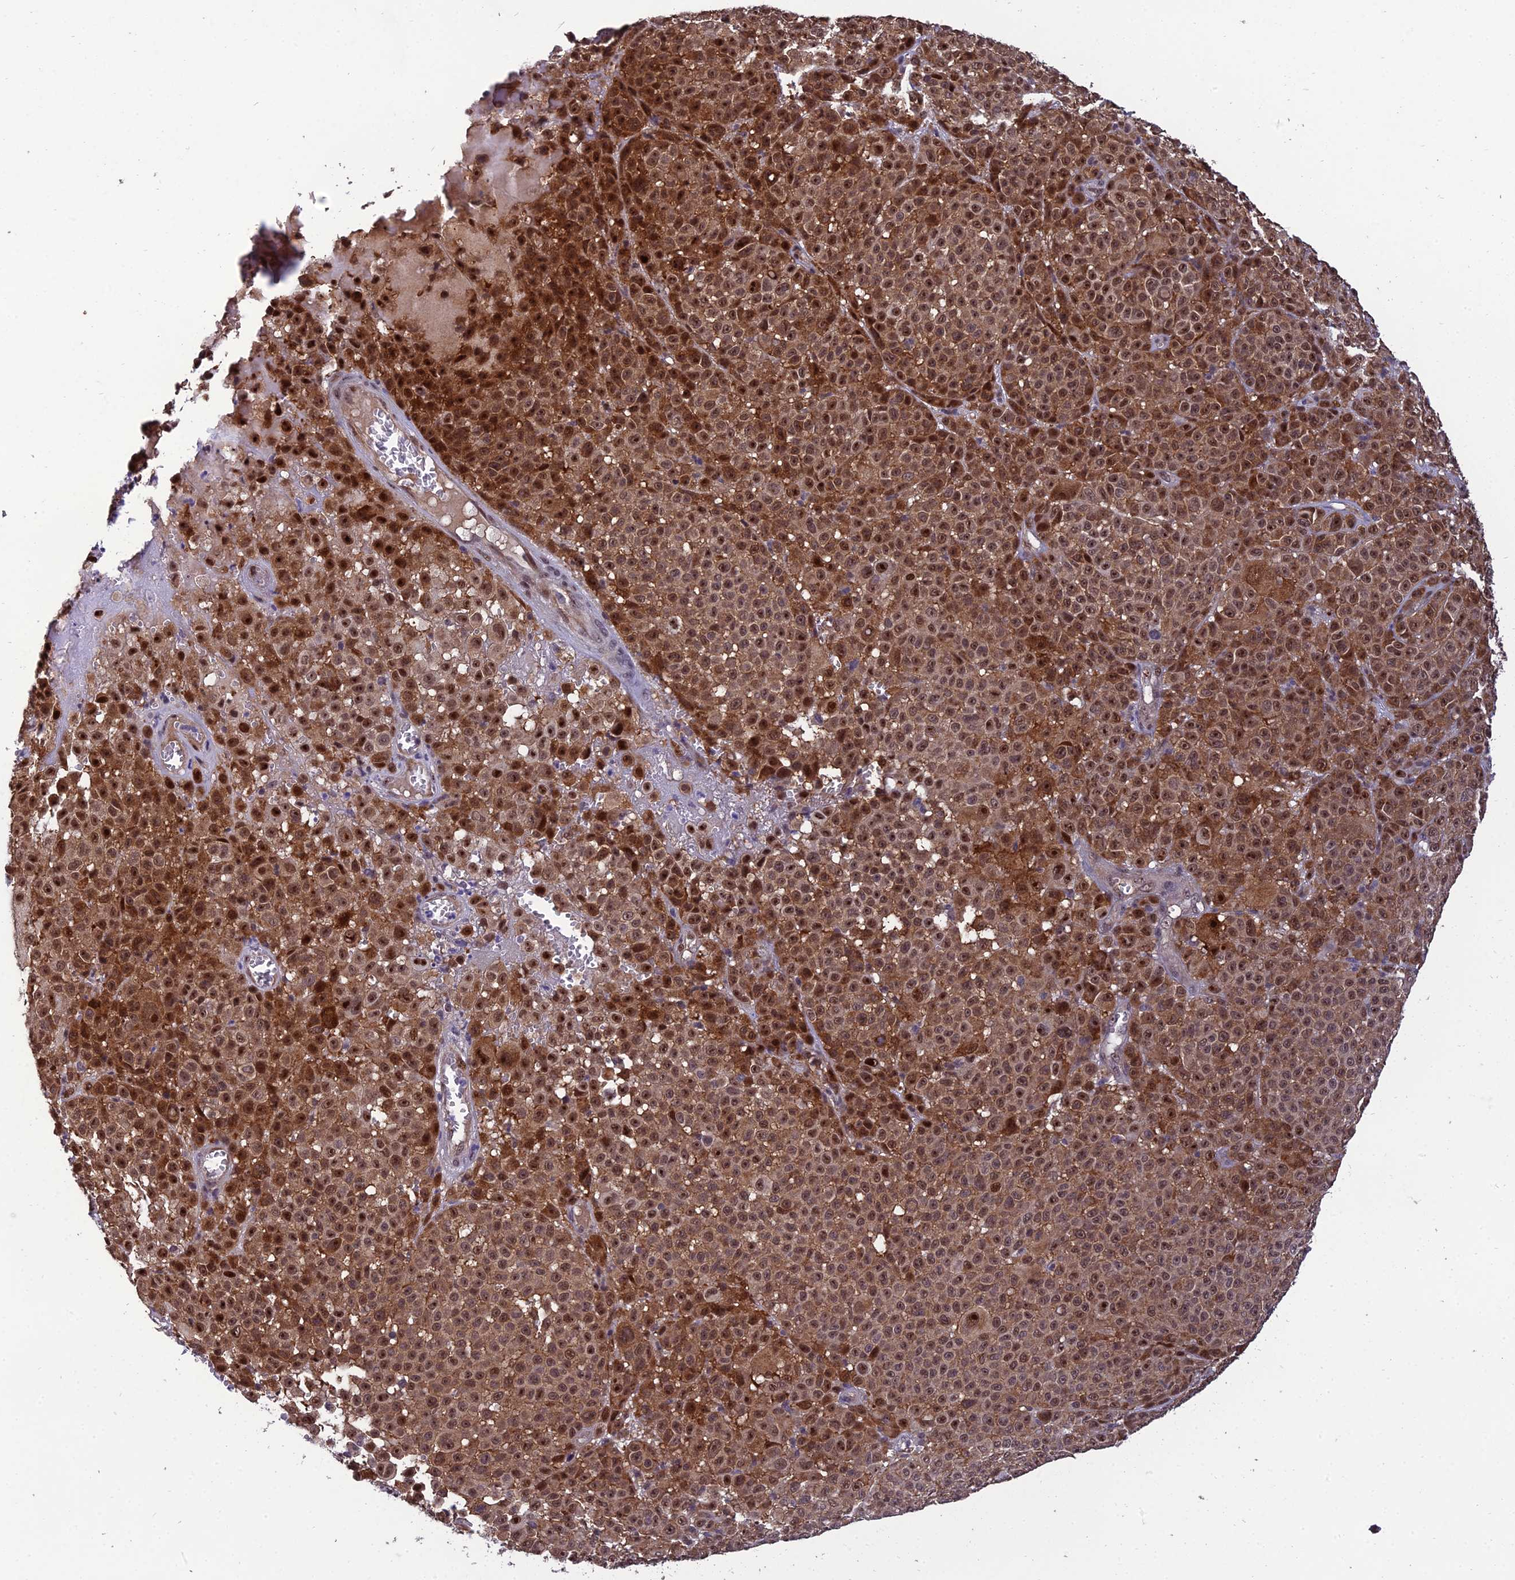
{"staining": {"intensity": "strong", "quantity": ">75%", "location": "cytoplasmic/membranous,nuclear"}, "tissue": "melanoma", "cell_type": "Tumor cells", "image_type": "cancer", "snomed": [{"axis": "morphology", "description": "Malignant melanoma, NOS"}, {"axis": "topography", "description": "Skin"}], "caption": "Malignant melanoma stained with a brown dye shows strong cytoplasmic/membranous and nuclear positive staining in approximately >75% of tumor cells.", "gene": "GRWD1", "patient": {"sex": "female", "age": 94}}